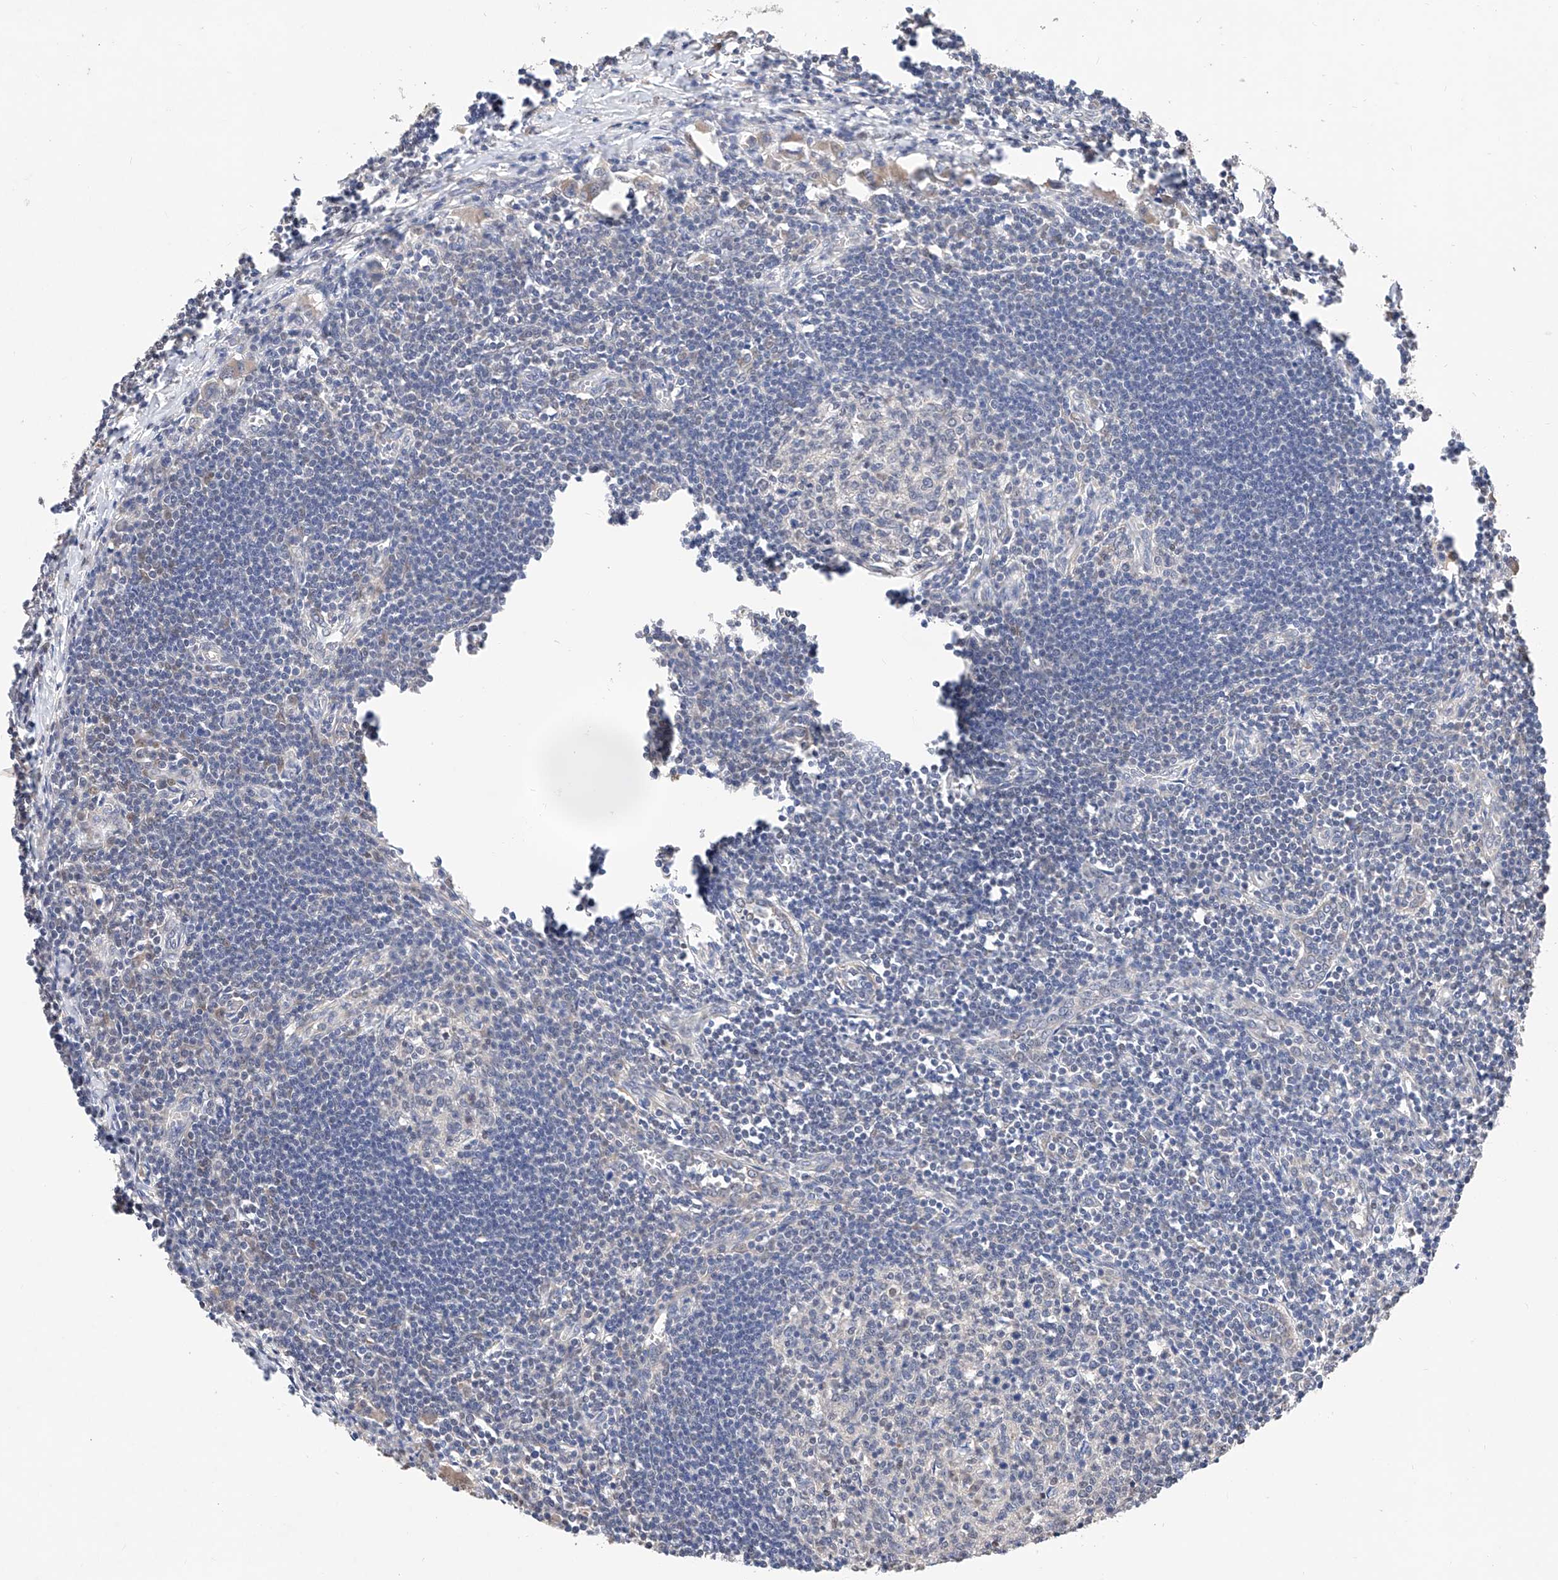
{"staining": {"intensity": "weak", "quantity": "25%-75%", "location": "cytoplasmic/membranous"}, "tissue": "lymph node", "cell_type": "Germinal center cells", "image_type": "normal", "snomed": [{"axis": "morphology", "description": "Normal tissue, NOS"}, {"axis": "morphology", "description": "Malignant melanoma, Metastatic site"}, {"axis": "topography", "description": "Lymph node"}], "caption": "A micrograph showing weak cytoplasmic/membranous positivity in about 25%-75% of germinal center cells in normal lymph node, as visualized by brown immunohistochemical staining.", "gene": "ZSCAN4", "patient": {"sex": "male", "age": 41}}